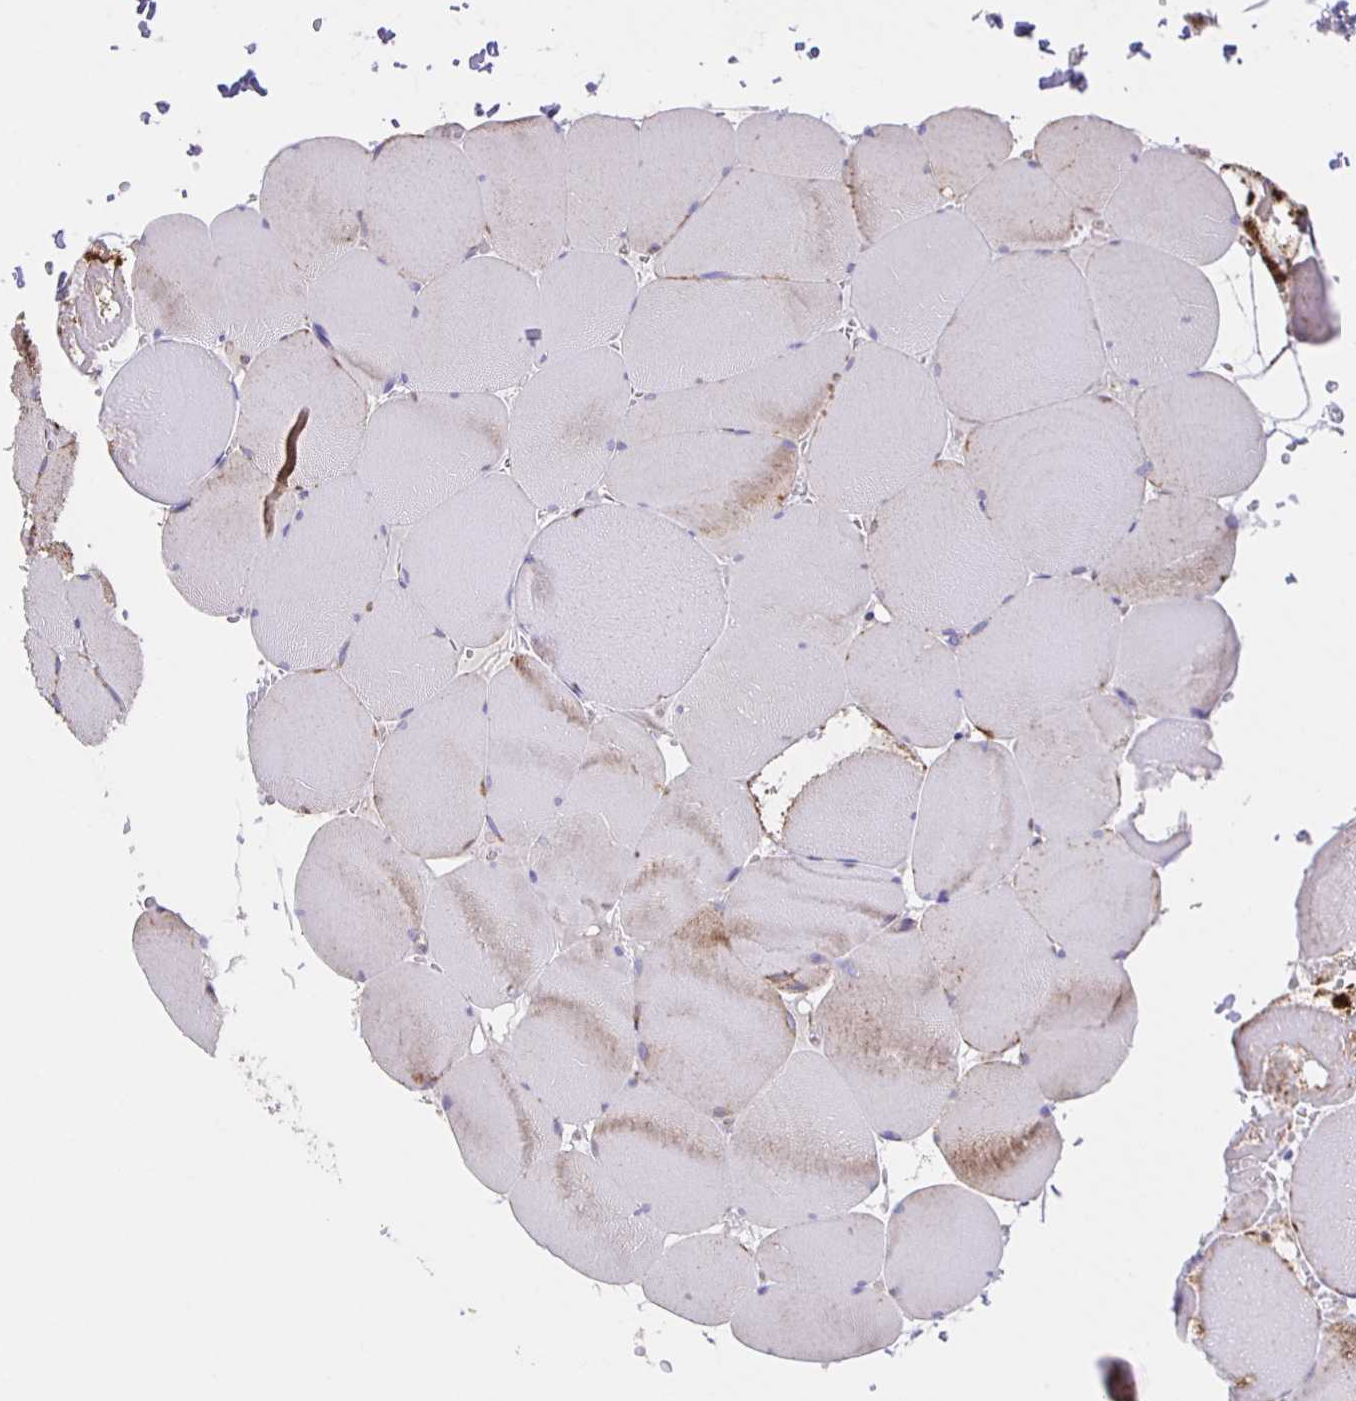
{"staining": {"intensity": "weak", "quantity": "<25%", "location": "cytoplasmic/membranous"}, "tissue": "skeletal muscle", "cell_type": "Myocytes", "image_type": "normal", "snomed": [{"axis": "morphology", "description": "Normal tissue, NOS"}, {"axis": "topography", "description": "Skeletal muscle"}, {"axis": "topography", "description": "Head-Neck"}], "caption": "Immunohistochemical staining of unremarkable skeletal muscle shows no significant staining in myocytes. (DAB (3,3'-diaminobenzidine) immunohistochemistry (IHC) with hematoxylin counter stain).", "gene": "JMJD4", "patient": {"sex": "male", "age": 66}}